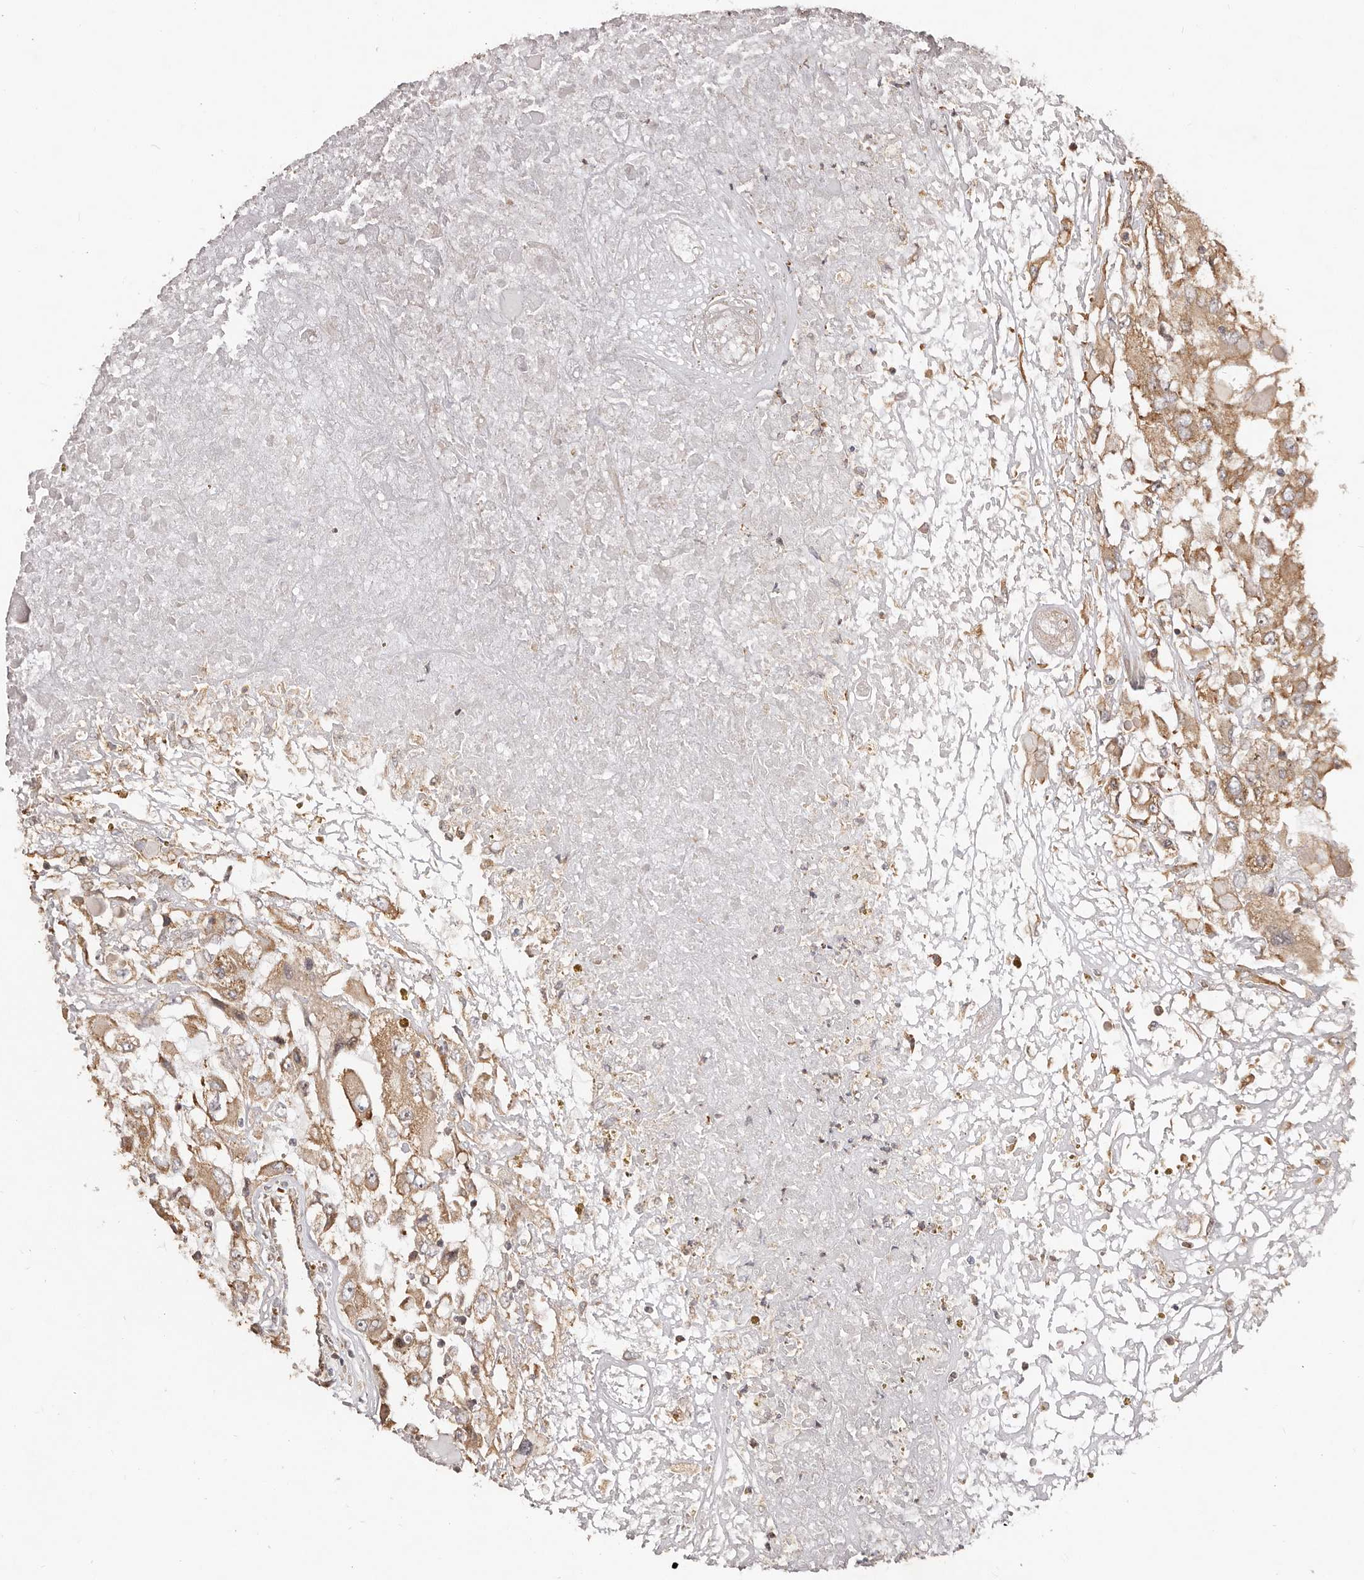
{"staining": {"intensity": "moderate", "quantity": ">75%", "location": "cytoplasmic/membranous"}, "tissue": "renal cancer", "cell_type": "Tumor cells", "image_type": "cancer", "snomed": [{"axis": "morphology", "description": "Adenocarcinoma, NOS"}, {"axis": "topography", "description": "Kidney"}], "caption": "Renal cancer (adenocarcinoma) was stained to show a protein in brown. There is medium levels of moderate cytoplasmic/membranous expression in about >75% of tumor cells. Nuclei are stained in blue.", "gene": "RPS6", "patient": {"sex": "female", "age": 52}}